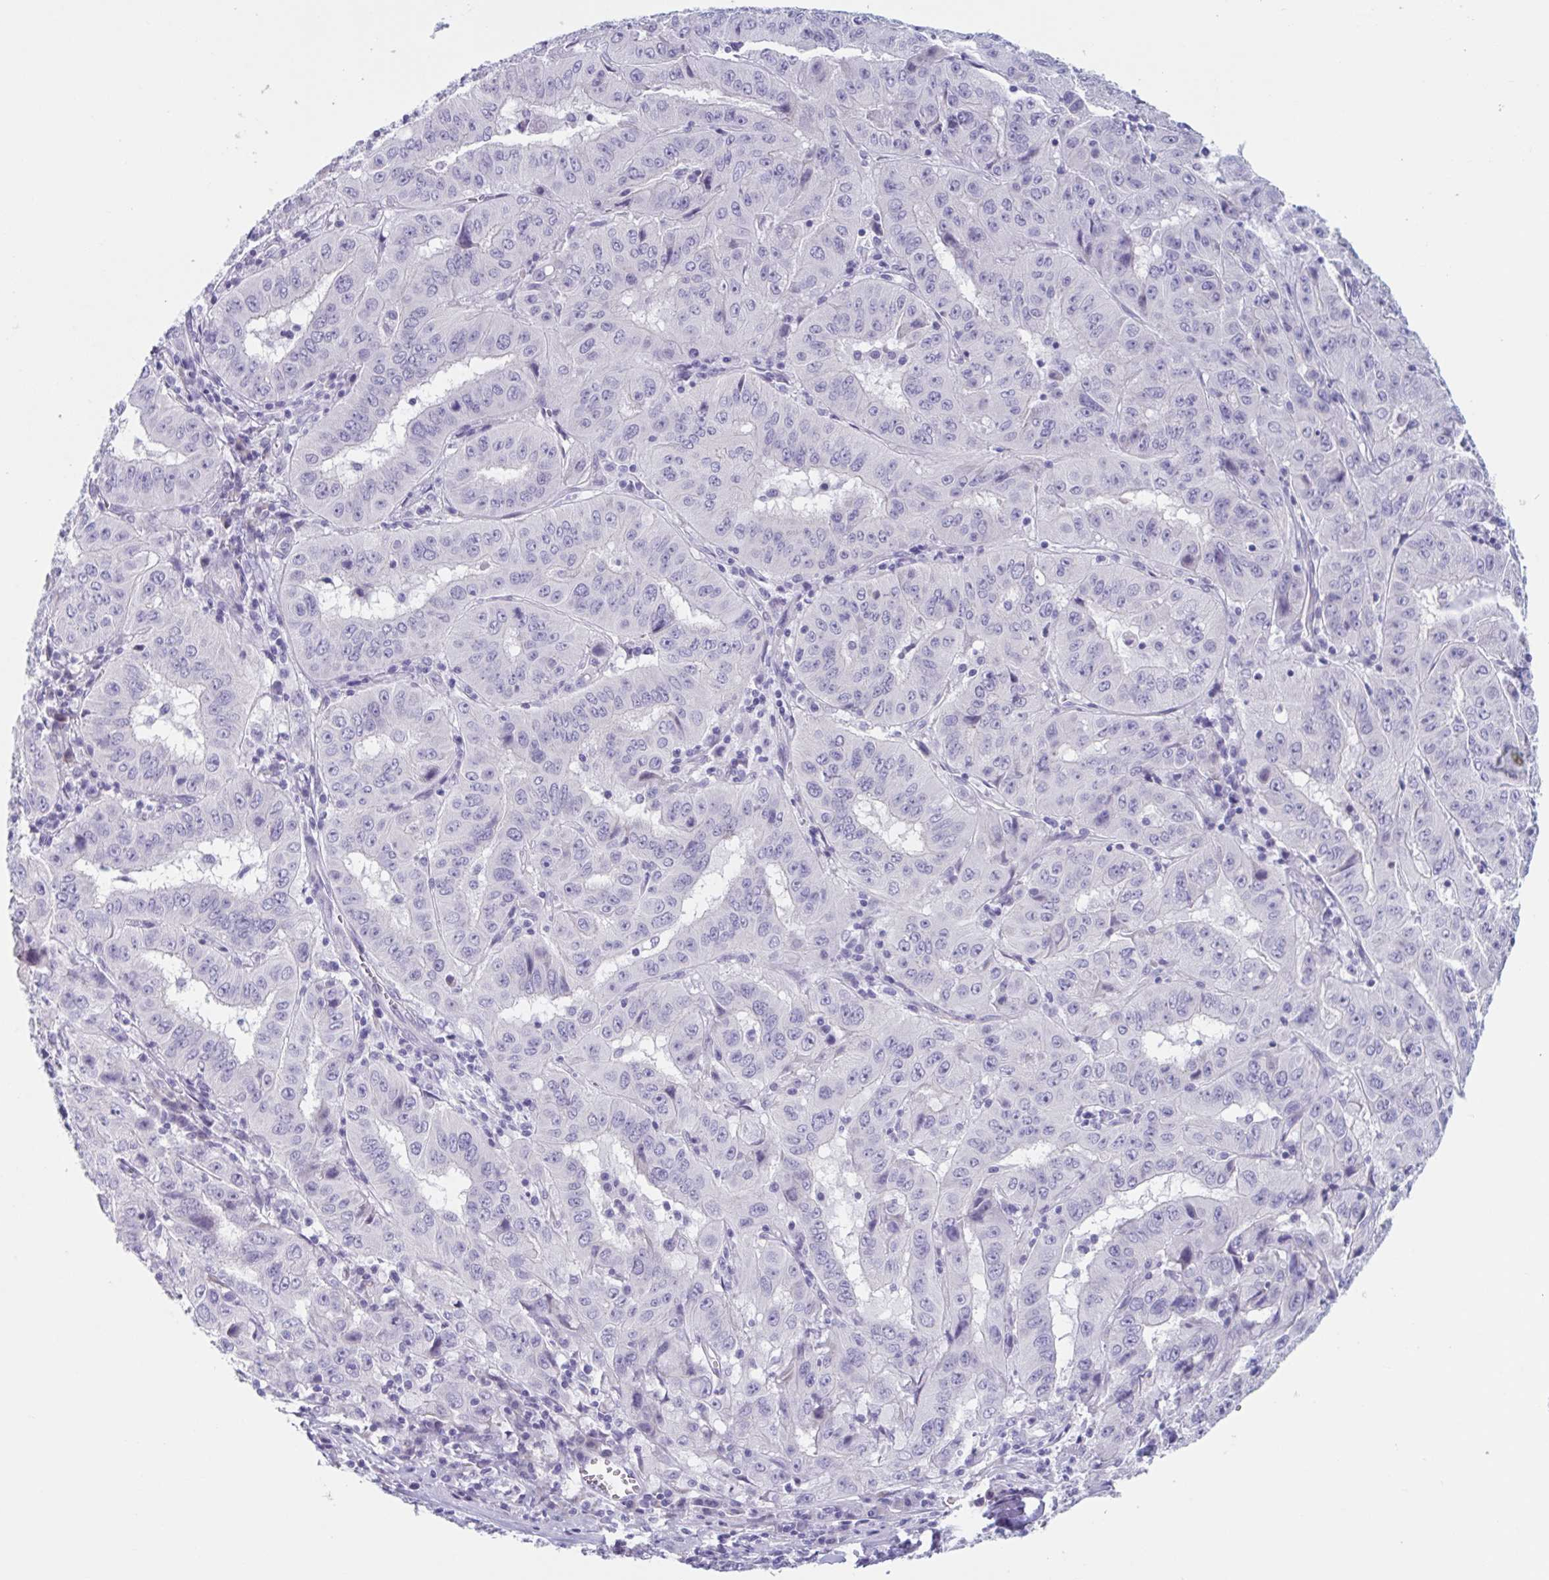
{"staining": {"intensity": "negative", "quantity": "none", "location": "none"}, "tissue": "pancreatic cancer", "cell_type": "Tumor cells", "image_type": "cancer", "snomed": [{"axis": "morphology", "description": "Adenocarcinoma, NOS"}, {"axis": "topography", "description": "Pancreas"}], "caption": "DAB (3,3'-diaminobenzidine) immunohistochemical staining of adenocarcinoma (pancreatic) displays no significant expression in tumor cells. (Stains: DAB (3,3'-diaminobenzidine) immunohistochemistry with hematoxylin counter stain, Microscopy: brightfield microscopy at high magnification).", "gene": "HSD11B2", "patient": {"sex": "male", "age": 63}}